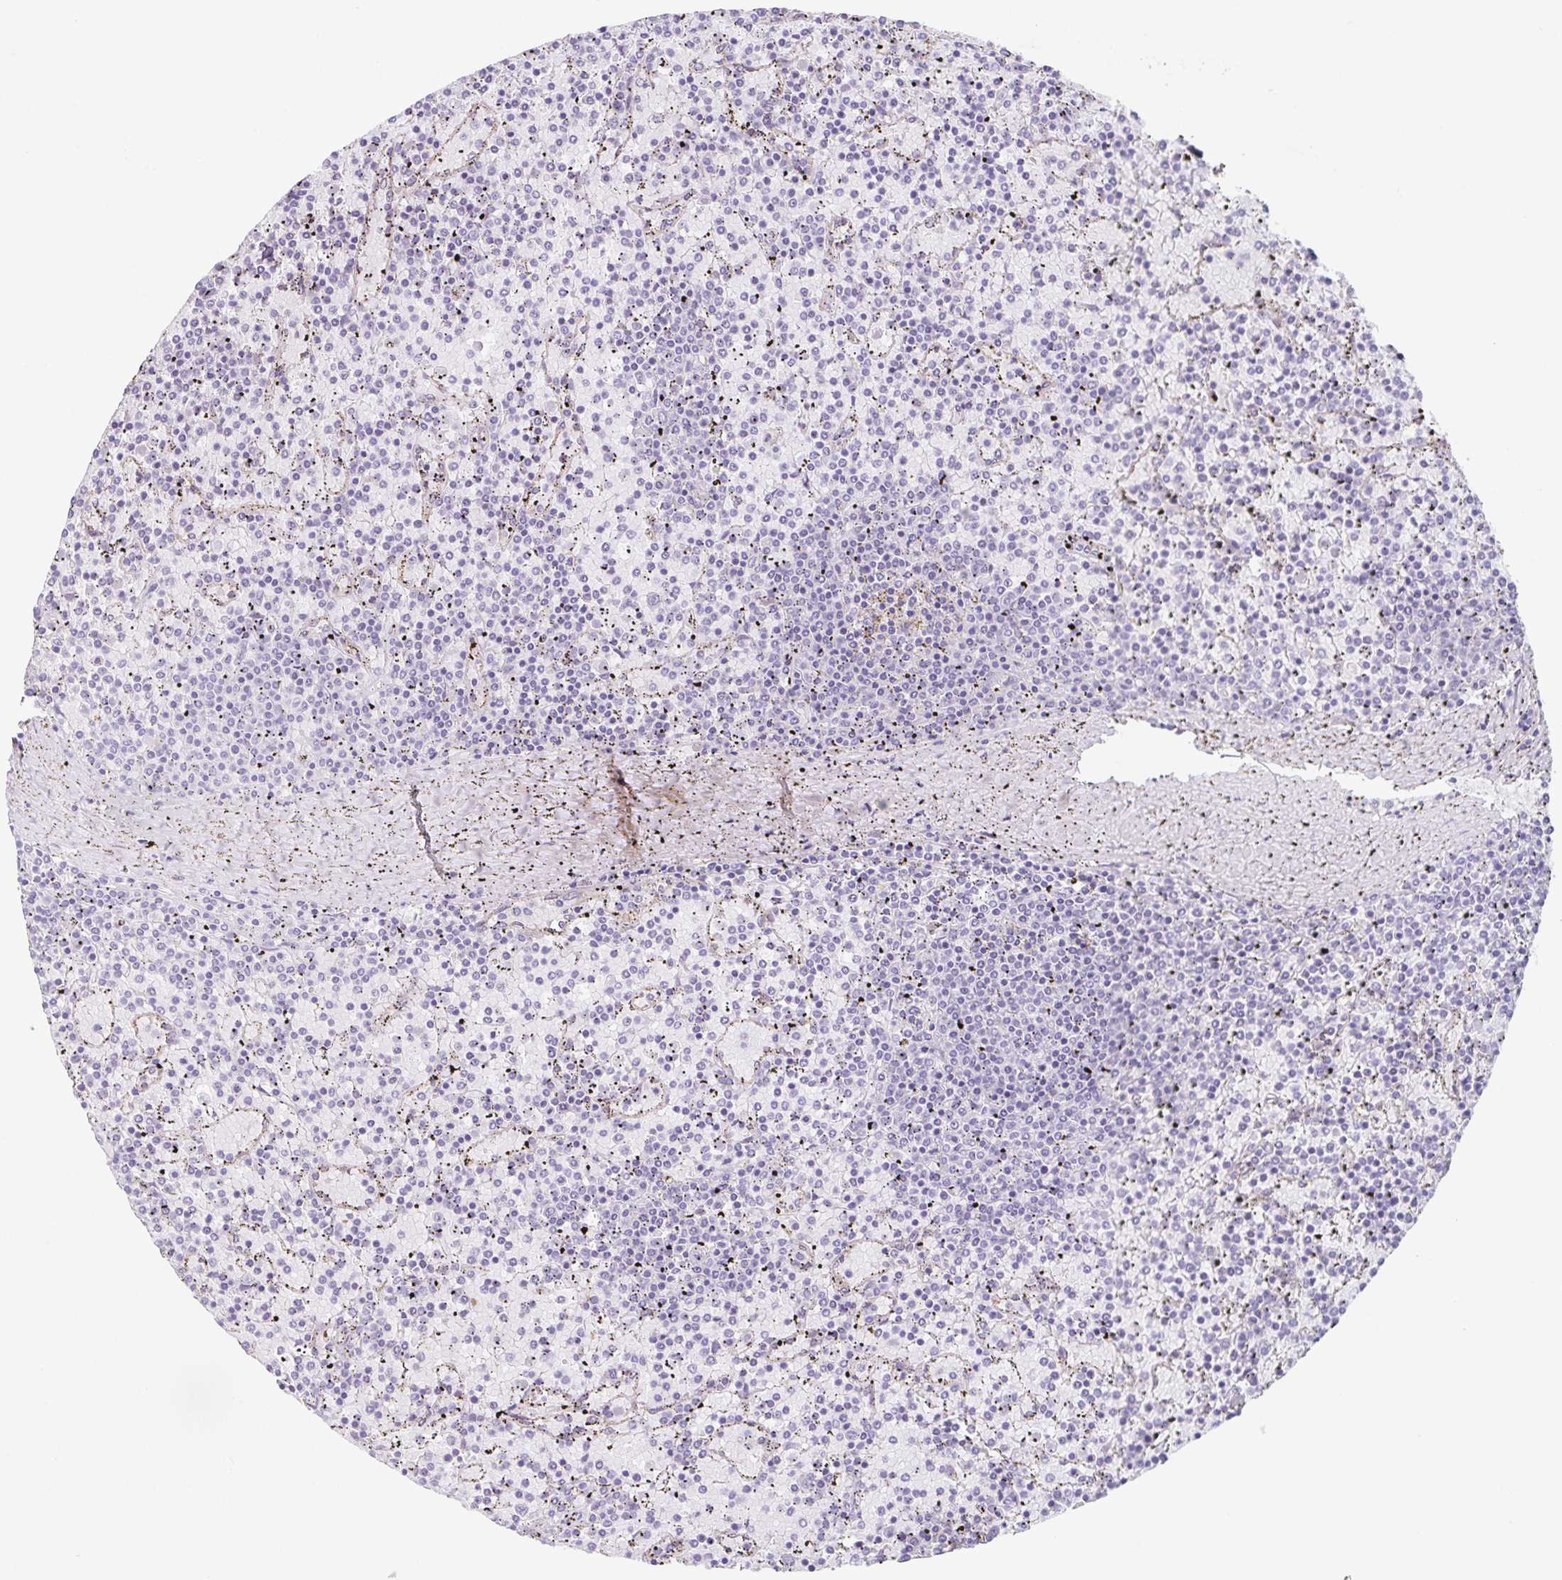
{"staining": {"intensity": "negative", "quantity": "none", "location": "none"}, "tissue": "lymphoma", "cell_type": "Tumor cells", "image_type": "cancer", "snomed": [{"axis": "morphology", "description": "Malignant lymphoma, non-Hodgkin's type, Low grade"}, {"axis": "topography", "description": "Spleen"}], "caption": "Histopathology image shows no protein staining in tumor cells of lymphoma tissue.", "gene": "HDGFL1", "patient": {"sex": "female", "age": 77}}